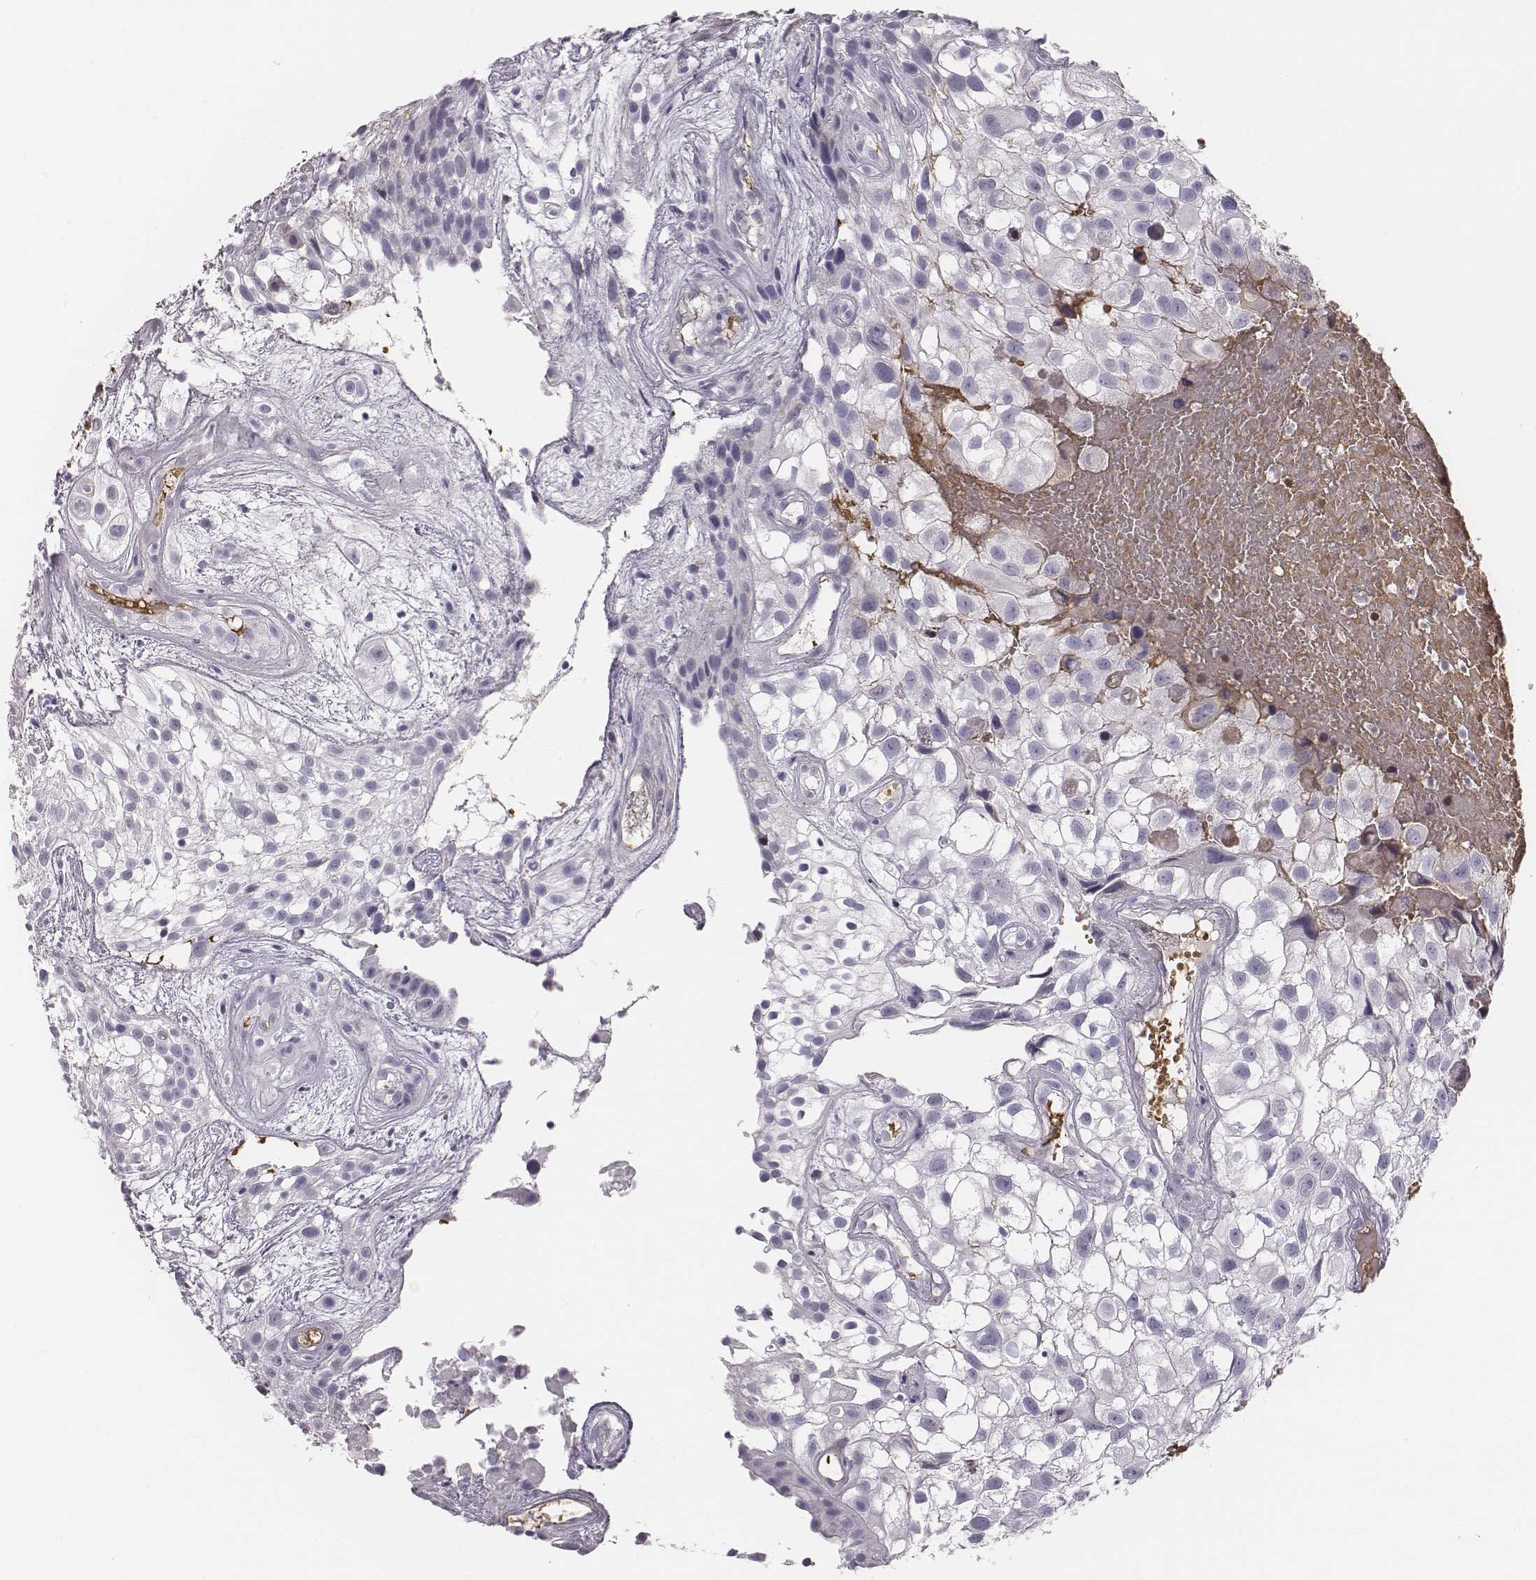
{"staining": {"intensity": "negative", "quantity": "none", "location": "none"}, "tissue": "urothelial cancer", "cell_type": "Tumor cells", "image_type": "cancer", "snomed": [{"axis": "morphology", "description": "Urothelial carcinoma, High grade"}, {"axis": "topography", "description": "Urinary bladder"}], "caption": "Urothelial carcinoma (high-grade) was stained to show a protein in brown. There is no significant staining in tumor cells.", "gene": "HBZ", "patient": {"sex": "male", "age": 56}}